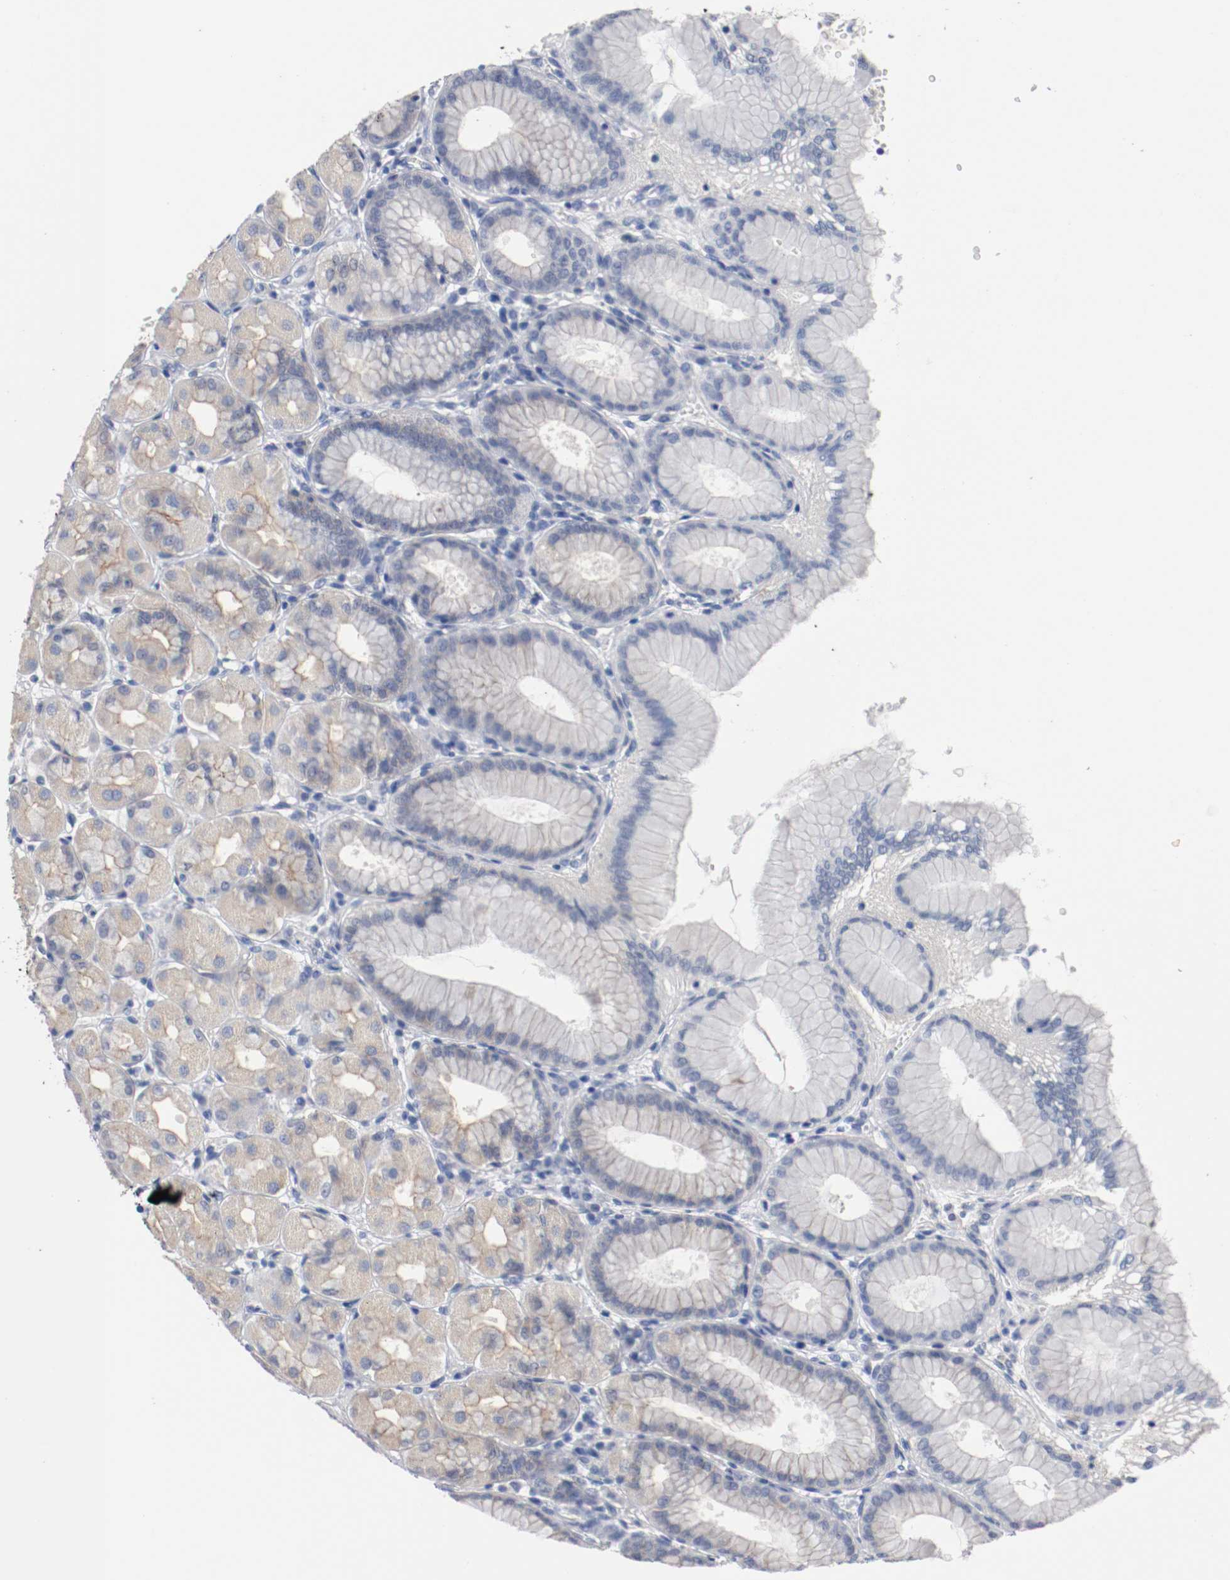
{"staining": {"intensity": "moderate", "quantity": "25%-75%", "location": "cytoplasmic/membranous"}, "tissue": "stomach", "cell_type": "Glandular cells", "image_type": "normal", "snomed": [{"axis": "morphology", "description": "Normal tissue, NOS"}, {"axis": "topography", "description": "Stomach, upper"}], "caption": "Immunohistochemistry (IHC) of unremarkable human stomach shows medium levels of moderate cytoplasmic/membranous expression in approximately 25%-75% of glandular cells. The protein is shown in brown color, while the nuclei are stained blue.", "gene": "TNC", "patient": {"sex": "female", "age": 56}}